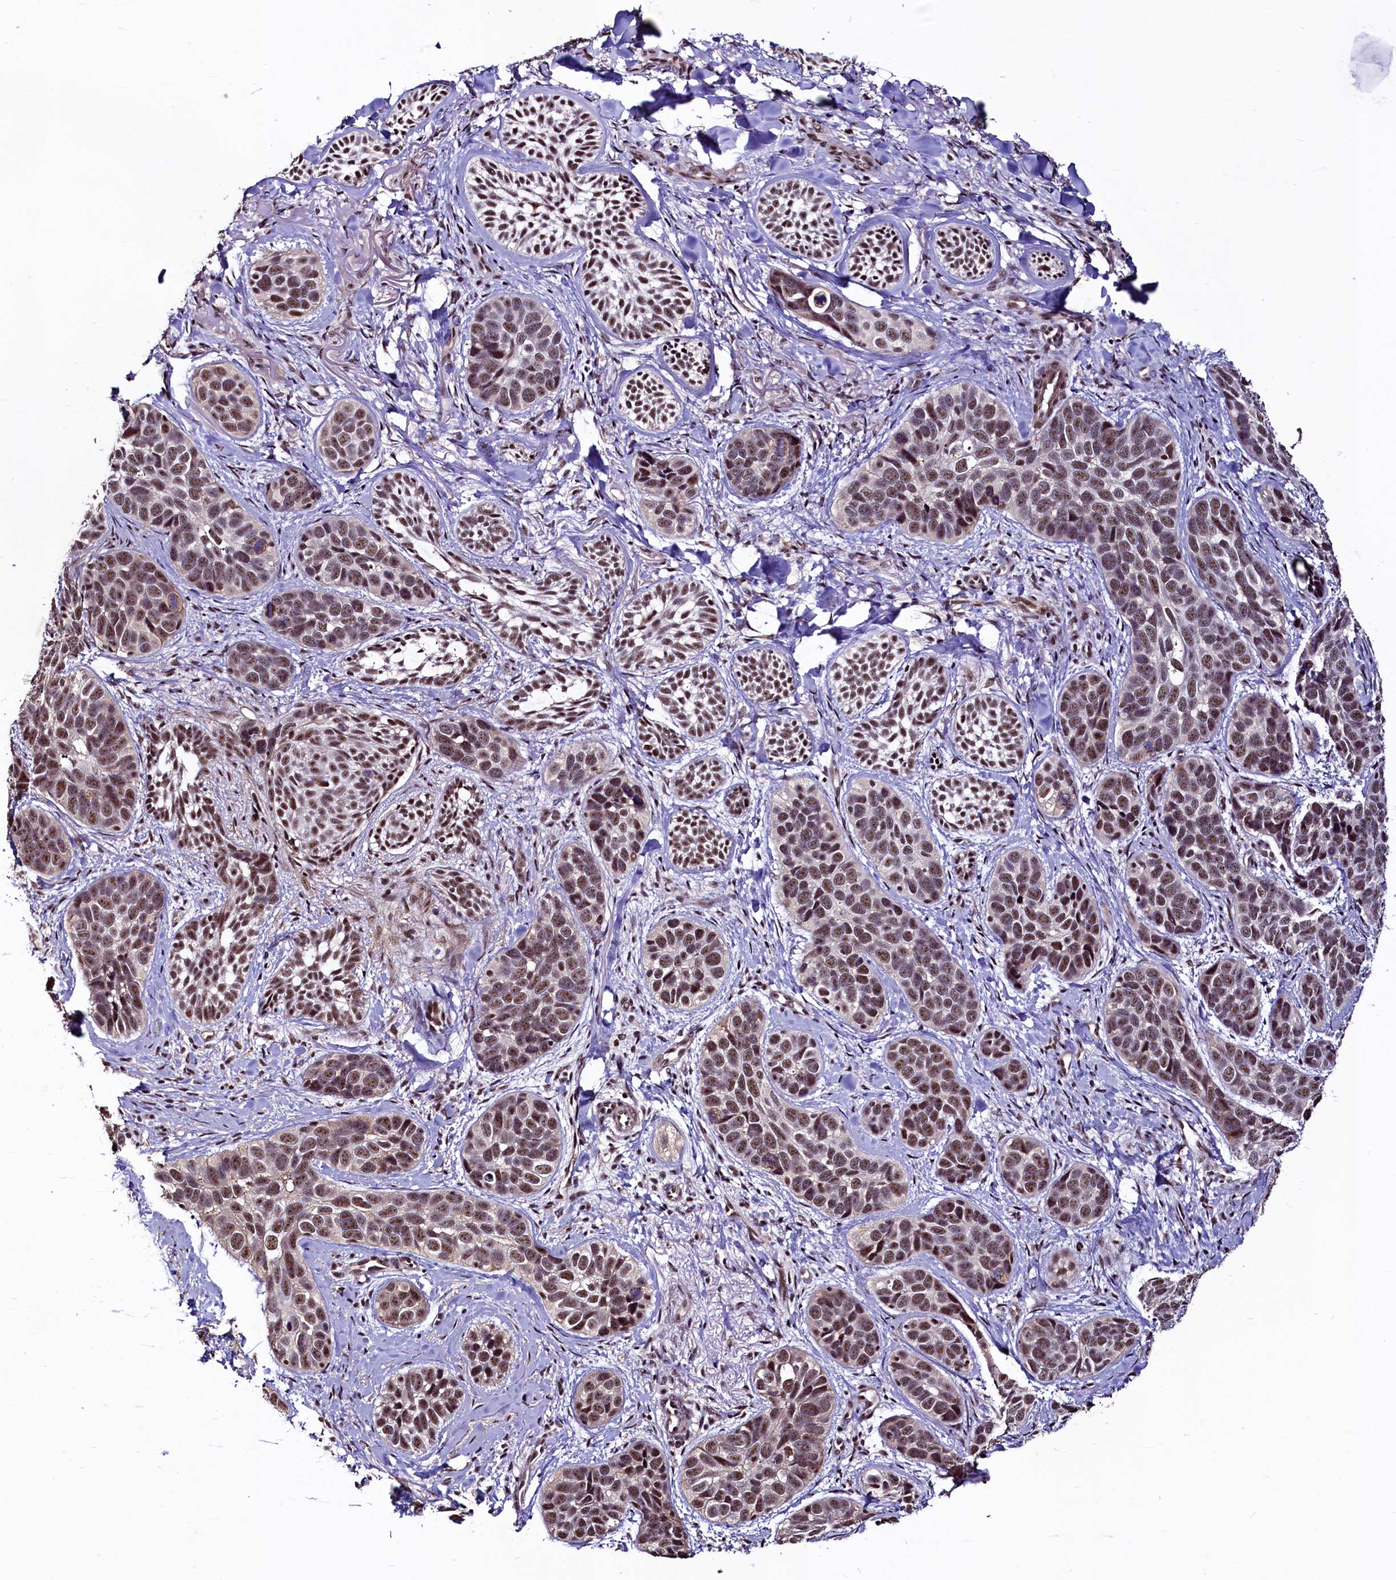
{"staining": {"intensity": "moderate", "quantity": ">75%", "location": "nuclear"}, "tissue": "skin cancer", "cell_type": "Tumor cells", "image_type": "cancer", "snomed": [{"axis": "morphology", "description": "Basal cell carcinoma"}, {"axis": "topography", "description": "Skin"}], "caption": "Protein staining of skin cancer (basal cell carcinoma) tissue demonstrates moderate nuclear staining in about >75% of tumor cells.", "gene": "SFSWAP", "patient": {"sex": "male", "age": 71}}